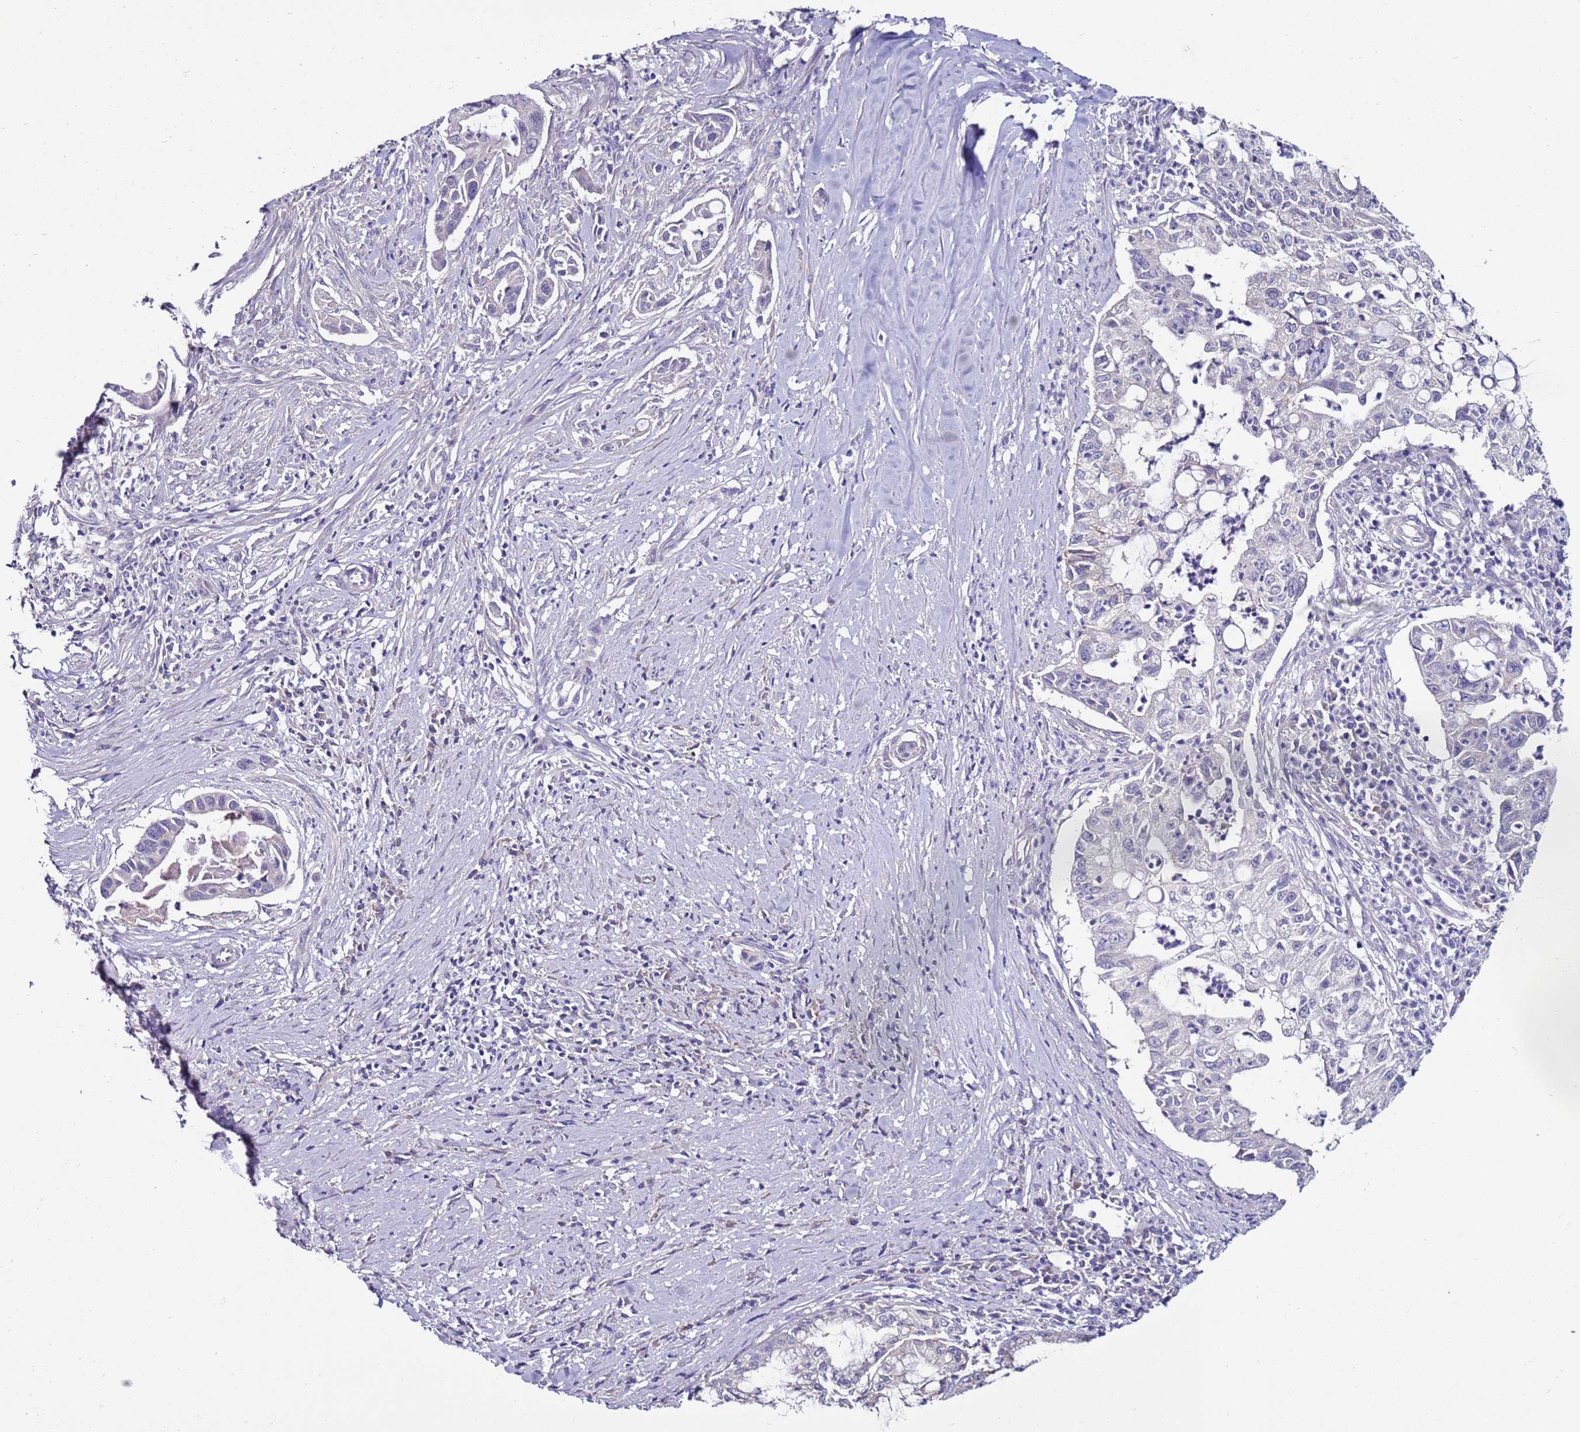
{"staining": {"intensity": "negative", "quantity": "none", "location": "none"}, "tissue": "pancreatic cancer", "cell_type": "Tumor cells", "image_type": "cancer", "snomed": [{"axis": "morphology", "description": "Adenocarcinoma, NOS"}, {"axis": "topography", "description": "Pancreas"}], "caption": "Tumor cells are negative for brown protein staining in pancreatic cancer.", "gene": "GPN3", "patient": {"sex": "male", "age": 73}}